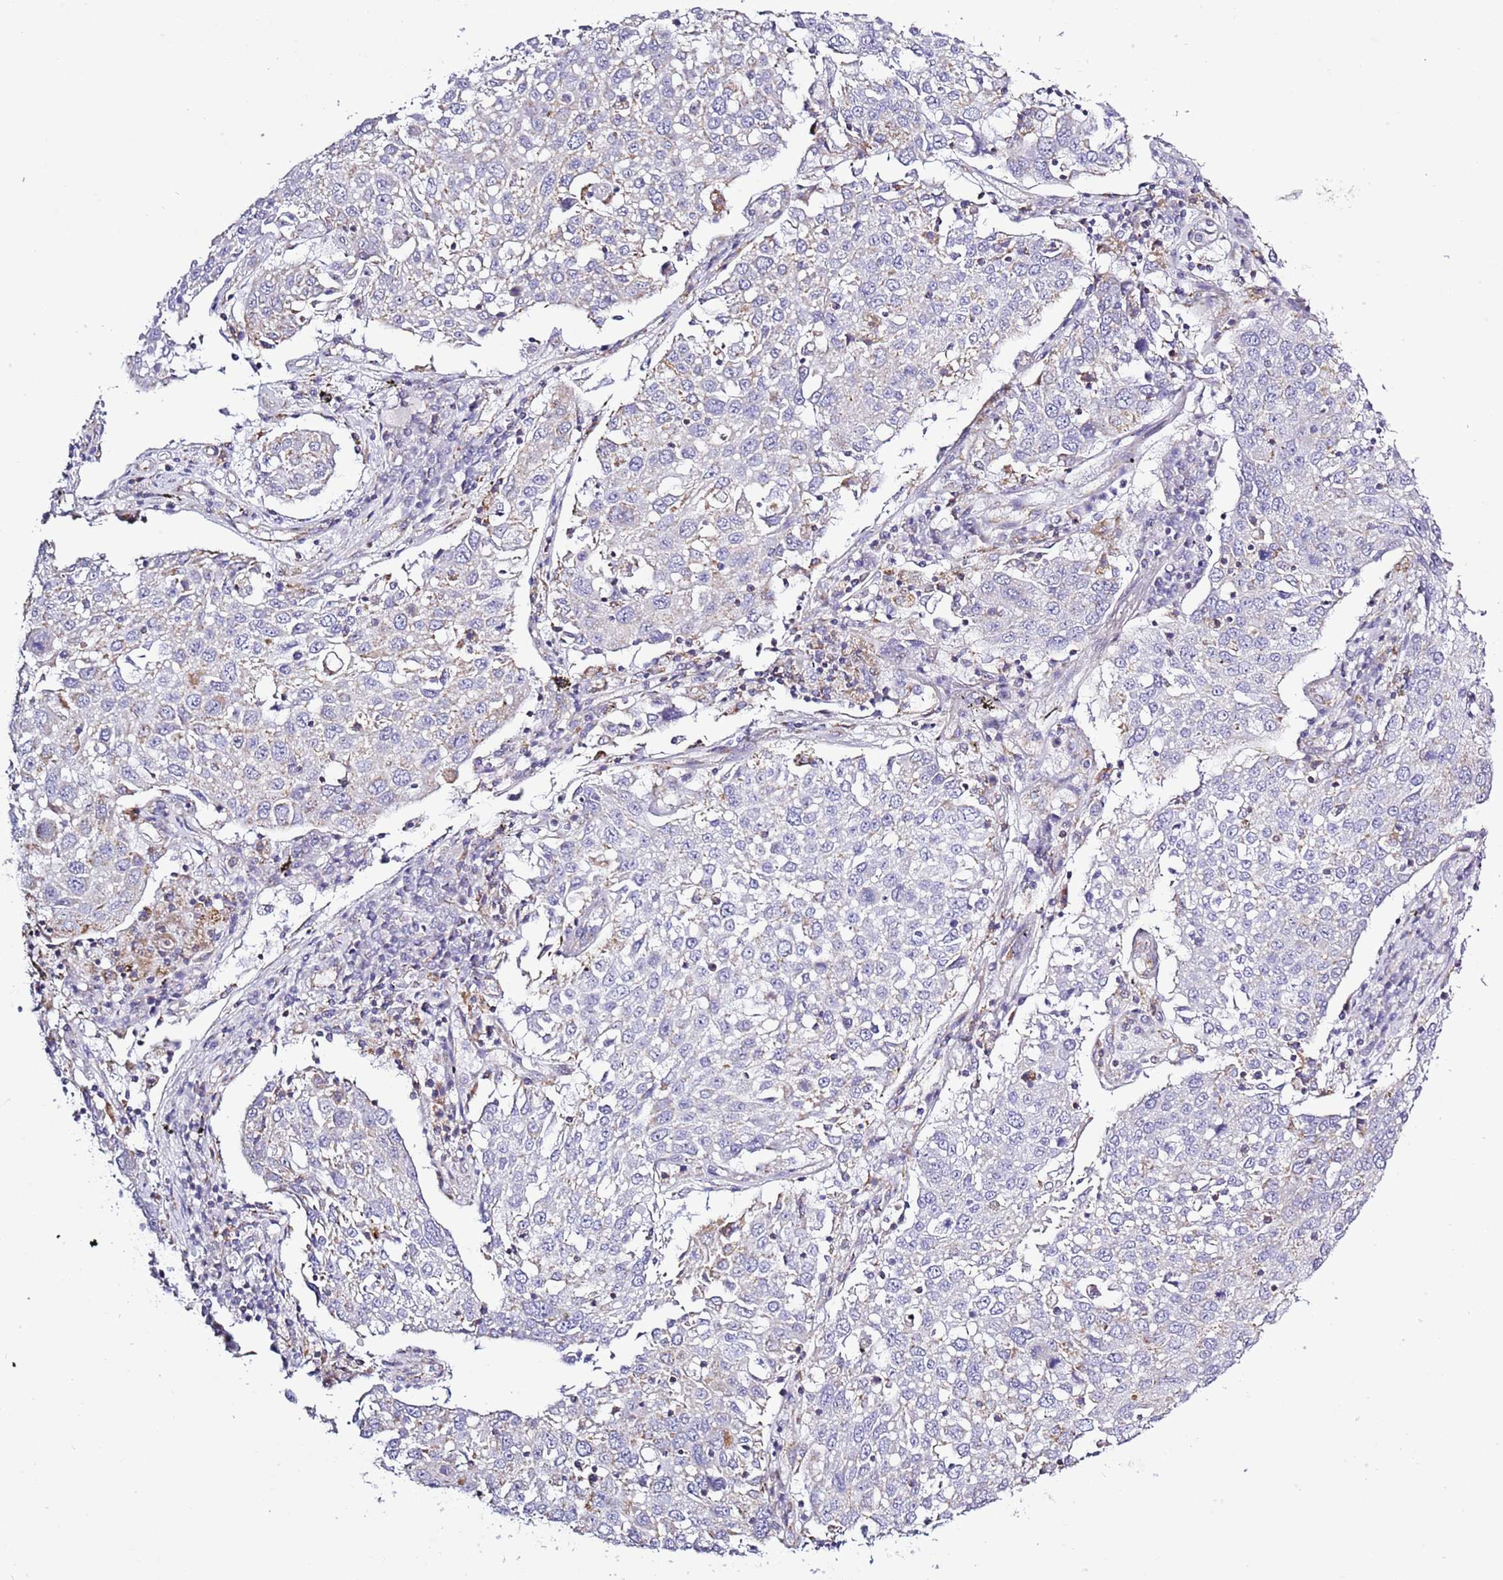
{"staining": {"intensity": "negative", "quantity": "none", "location": "none"}, "tissue": "lung cancer", "cell_type": "Tumor cells", "image_type": "cancer", "snomed": [{"axis": "morphology", "description": "Squamous cell carcinoma, NOS"}, {"axis": "topography", "description": "Lung"}], "caption": "Immunohistochemical staining of lung cancer demonstrates no significant positivity in tumor cells.", "gene": "SLC23A1", "patient": {"sex": "male", "age": 65}}